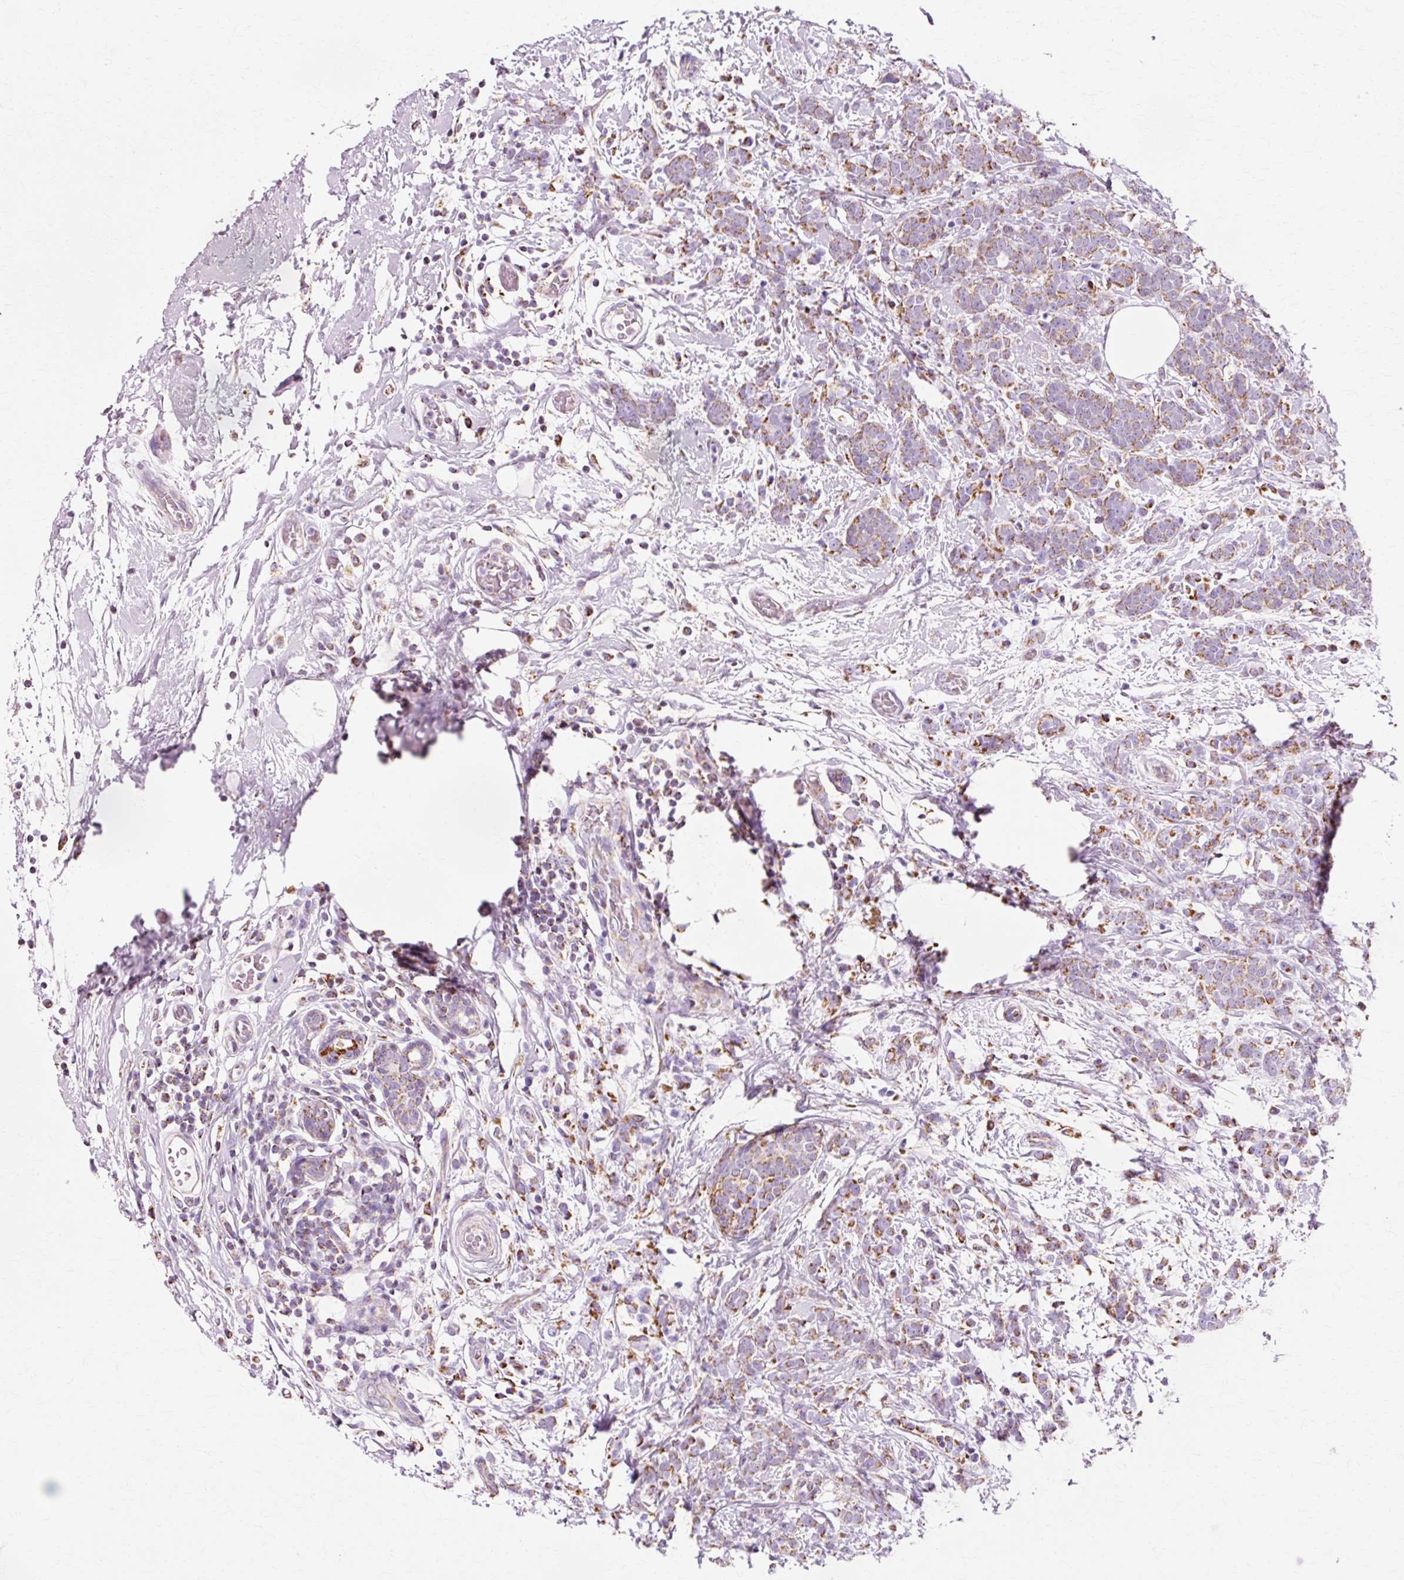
{"staining": {"intensity": "moderate", "quantity": "25%-75%", "location": "cytoplasmic/membranous"}, "tissue": "breast cancer", "cell_type": "Tumor cells", "image_type": "cancer", "snomed": [{"axis": "morphology", "description": "Lobular carcinoma"}, {"axis": "topography", "description": "Breast"}], "caption": "IHC staining of breast cancer, which reveals medium levels of moderate cytoplasmic/membranous staining in approximately 25%-75% of tumor cells indicating moderate cytoplasmic/membranous protein expression. The staining was performed using DAB (brown) for protein detection and nuclei were counterstained in hematoxylin (blue).", "gene": "ATP5PO", "patient": {"sex": "female", "age": 58}}